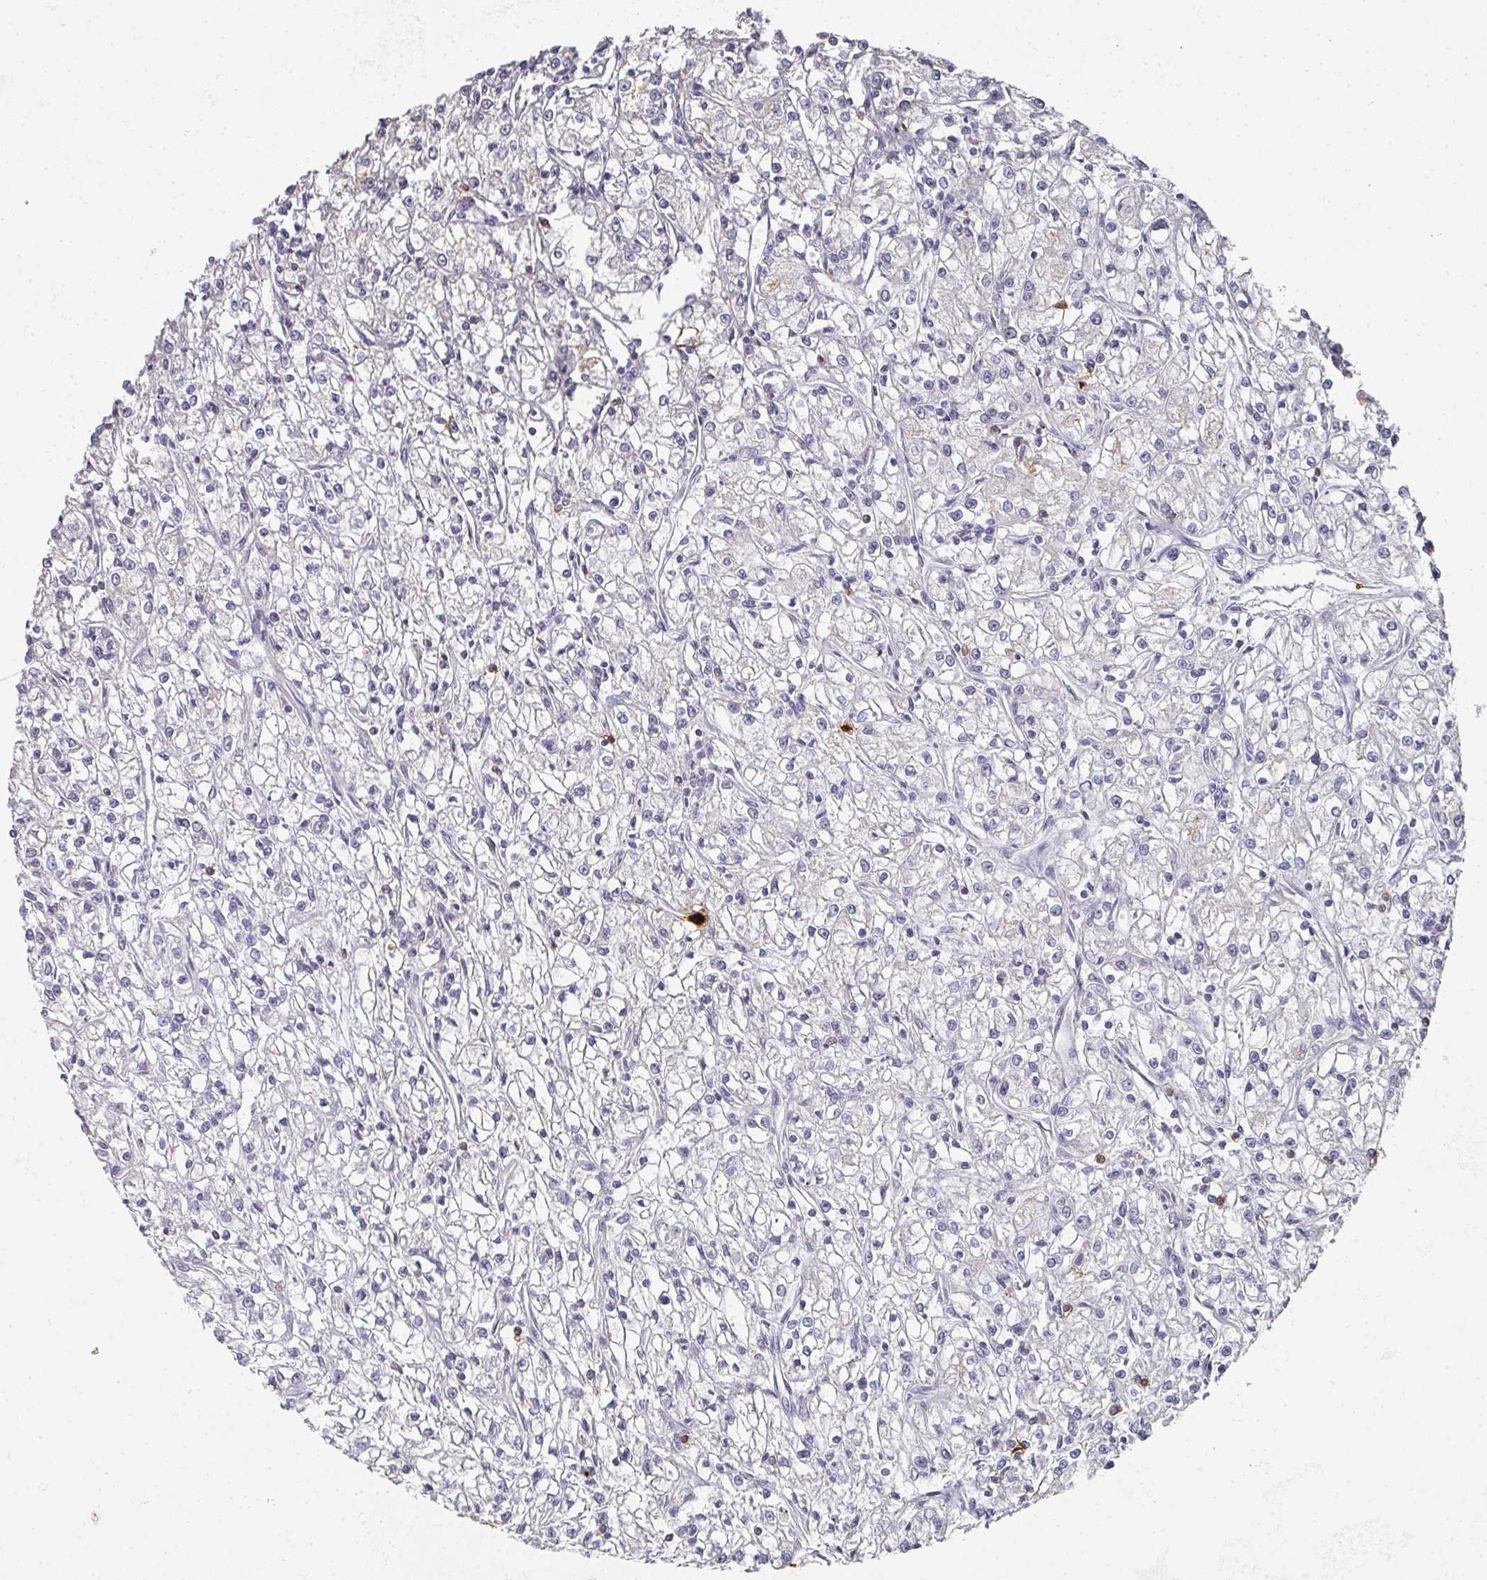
{"staining": {"intensity": "negative", "quantity": "none", "location": "none"}, "tissue": "renal cancer", "cell_type": "Tumor cells", "image_type": "cancer", "snomed": [{"axis": "morphology", "description": "Adenocarcinoma, NOS"}, {"axis": "topography", "description": "Kidney"}], "caption": "A high-resolution image shows immunohistochemistry staining of renal adenocarcinoma, which reveals no significant staining in tumor cells.", "gene": "CAMP", "patient": {"sex": "female", "age": 59}}